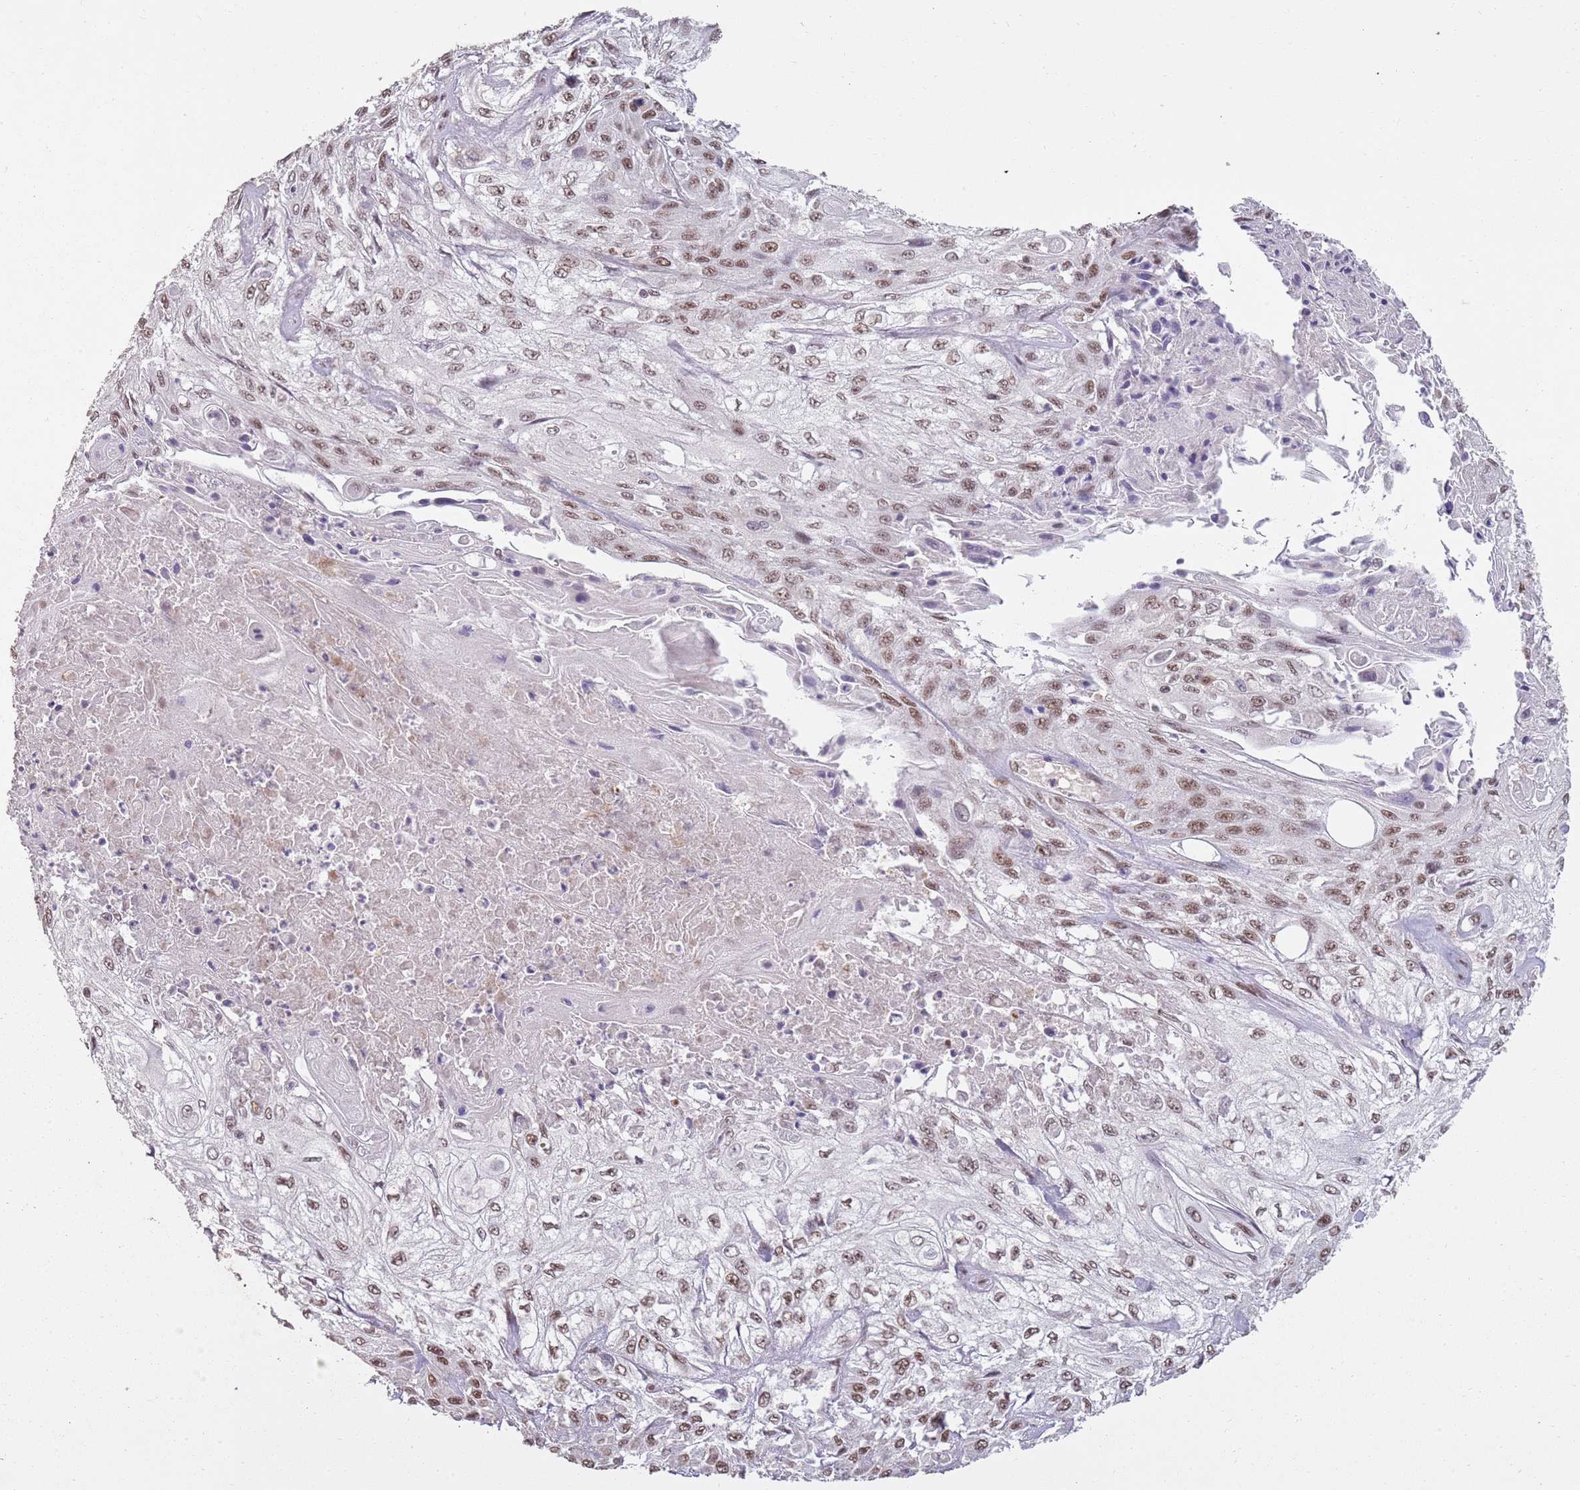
{"staining": {"intensity": "moderate", "quantity": ">75%", "location": "nuclear"}, "tissue": "skin cancer", "cell_type": "Tumor cells", "image_type": "cancer", "snomed": [{"axis": "morphology", "description": "Squamous cell carcinoma, NOS"}, {"axis": "morphology", "description": "Squamous cell carcinoma, metastatic, NOS"}, {"axis": "topography", "description": "Skin"}, {"axis": "topography", "description": "Lymph node"}], "caption": "High-power microscopy captured an IHC micrograph of skin cancer (squamous cell carcinoma), revealing moderate nuclear staining in approximately >75% of tumor cells.", "gene": "ARL14EP", "patient": {"sex": "male", "age": 75}}